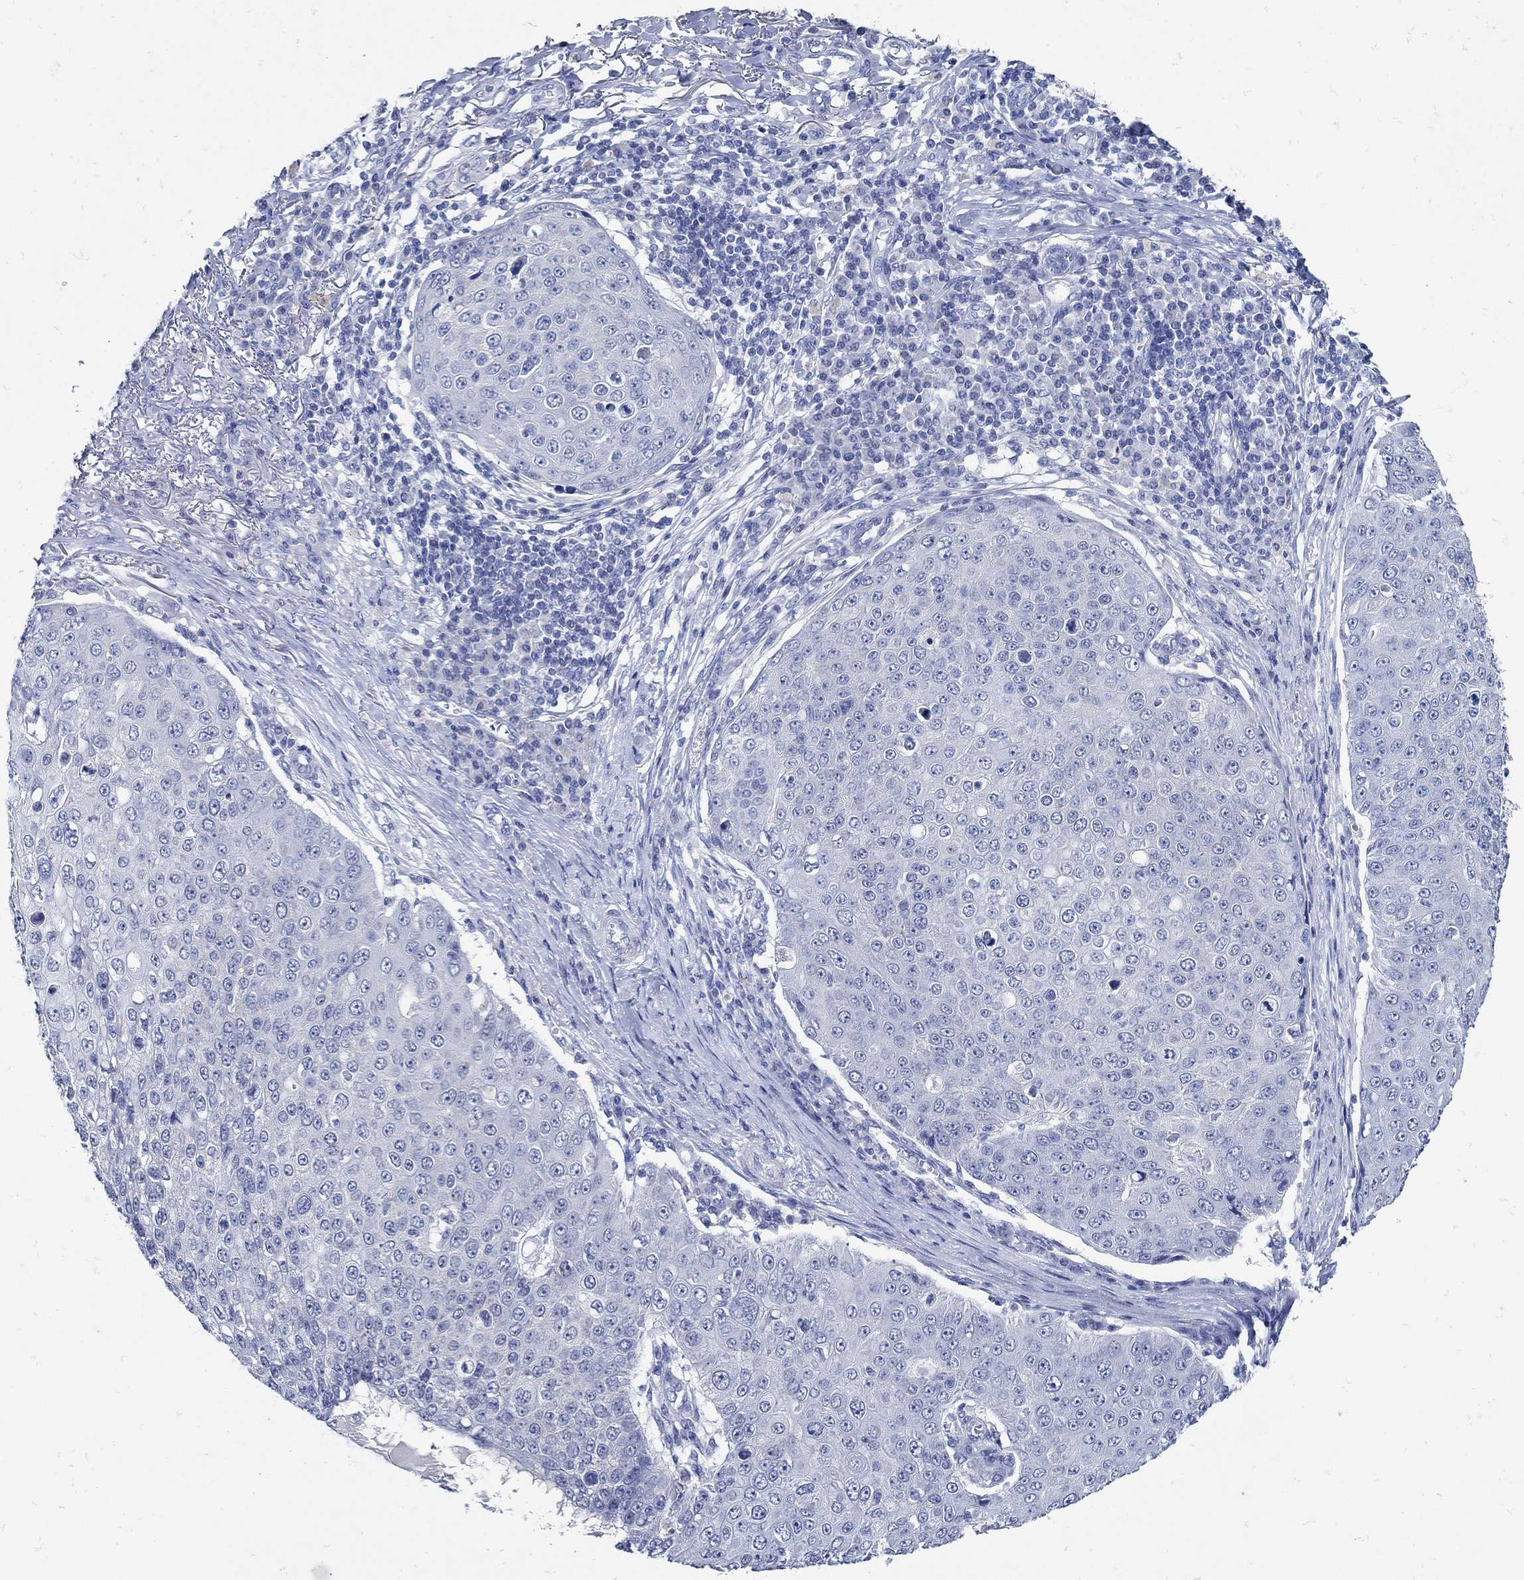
{"staining": {"intensity": "negative", "quantity": "none", "location": "none"}, "tissue": "skin cancer", "cell_type": "Tumor cells", "image_type": "cancer", "snomed": [{"axis": "morphology", "description": "Squamous cell carcinoma, NOS"}, {"axis": "topography", "description": "Skin"}], "caption": "DAB (3,3'-diaminobenzidine) immunohistochemical staining of human skin squamous cell carcinoma demonstrates no significant expression in tumor cells.", "gene": "NOS1", "patient": {"sex": "male", "age": 71}}